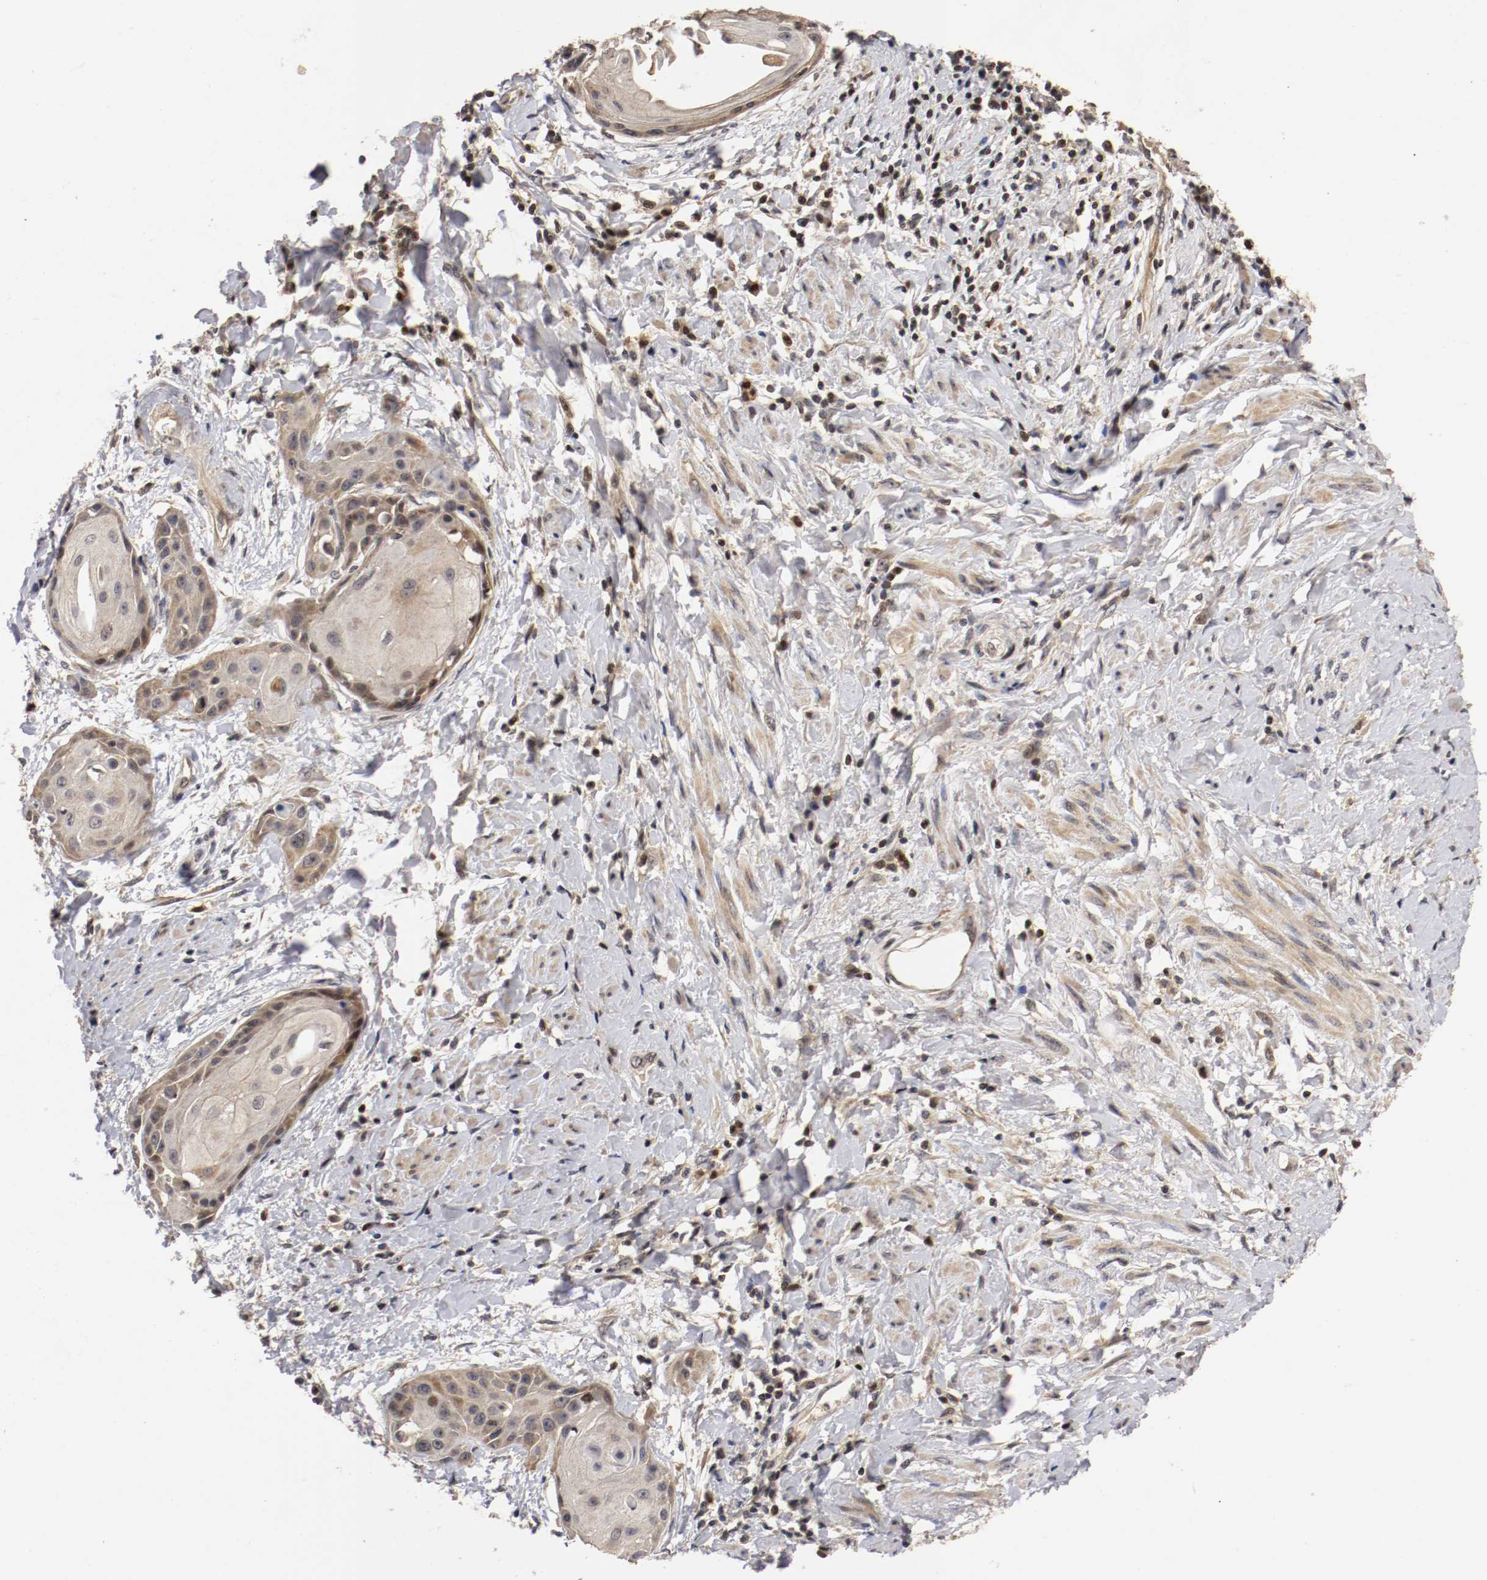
{"staining": {"intensity": "weak", "quantity": "25%-75%", "location": "cytoplasmic/membranous,nuclear"}, "tissue": "cervical cancer", "cell_type": "Tumor cells", "image_type": "cancer", "snomed": [{"axis": "morphology", "description": "Squamous cell carcinoma, NOS"}, {"axis": "topography", "description": "Cervix"}], "caption": "Protein staining of cervical squamous cell carcinoma tissue demonstrates weak cytoplasmic/membranous and nuclear expression in approximately 25%-75% of tumor cells.", "gene": "TNFRSF1B", "patient": {"sex": "female", "age": 57}}